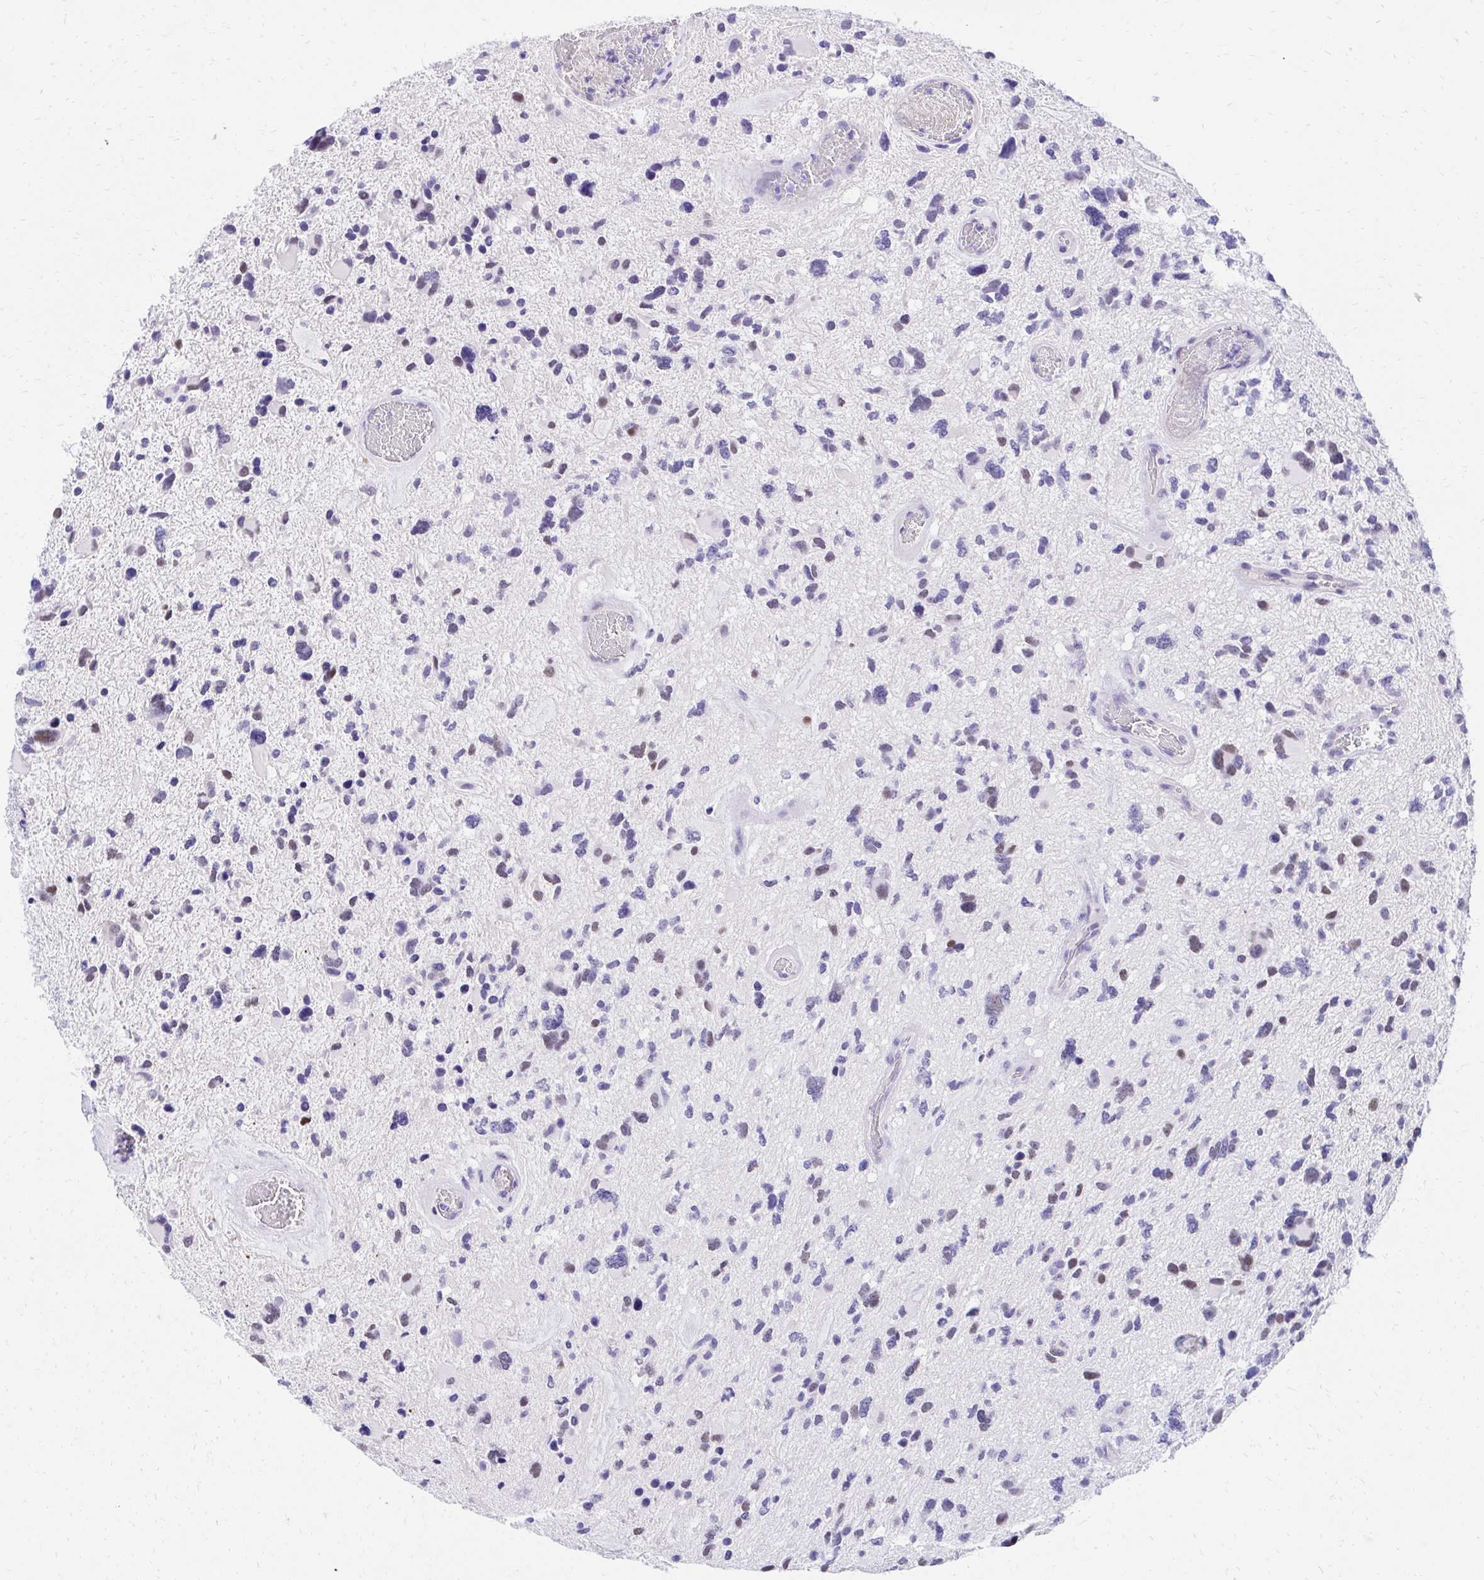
{"staining": {"intensity": "moderate", "quantity": "<25%", "location": "nuclear"}, "tissue": "glioma", "cell_type": "Tumor cells", "image_type": "cancer", "snomed": [{"axis": "morphology", "description": "Glioma, malignant, High grade"}, {"axis": "topography", "description": "Brain"}], "caption": "Protein analysis of glioma tissue shows moderate nuclear staining in about <25% of tumor cells.", "gene": "KLK1", "patient": {"sex": "female", "age": 11}}